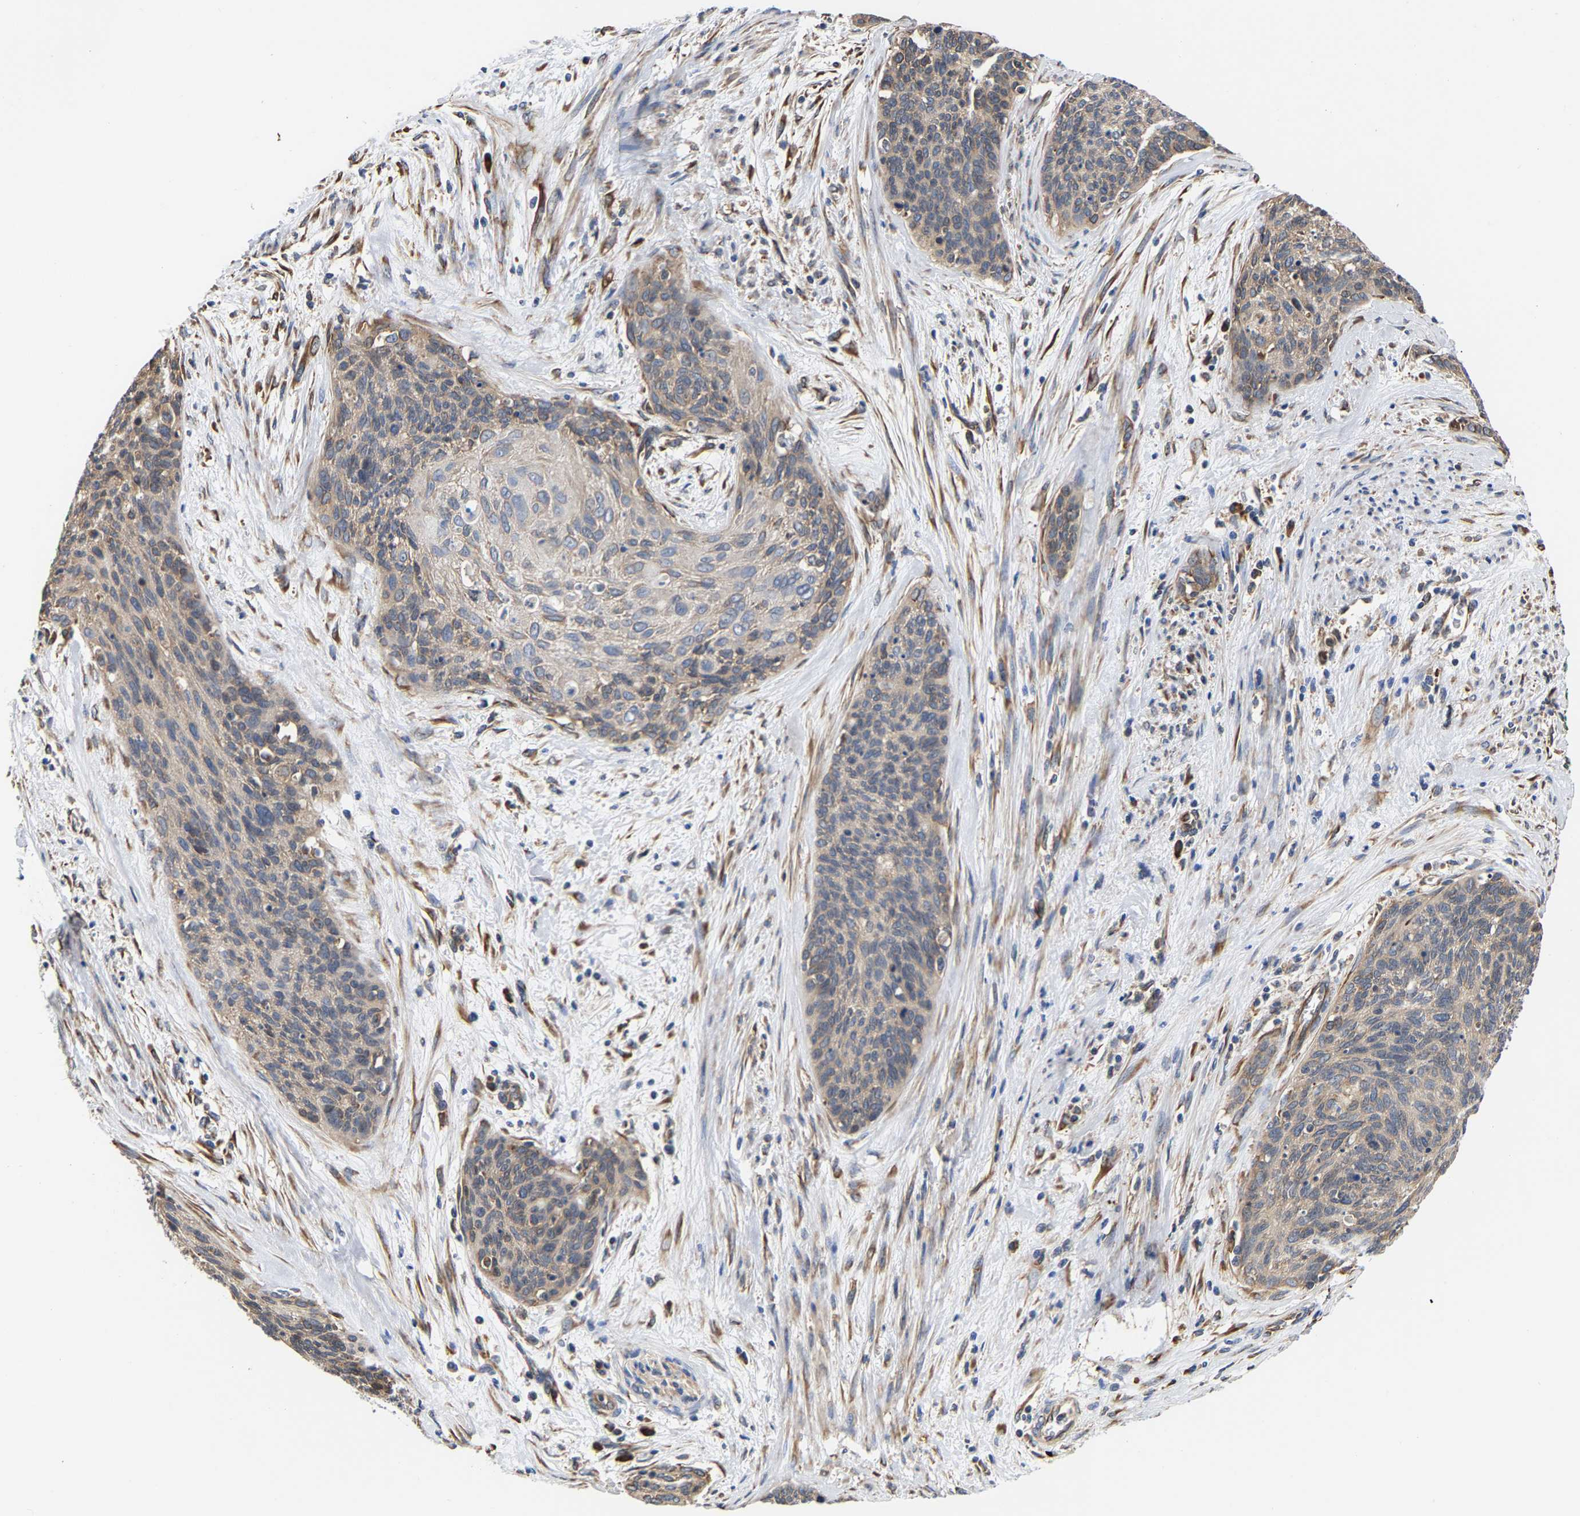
{"staining": {"intensity": "weak", "quantity": "<25%", "location": "cytoplasmic/membranous"}, "tissue": "cervical cancer", "cell_type": "Tumor cells", "image_type": "cancer", "snomed": [{"axis": "morphology", "description": "Squamous cell carcinoma, NOS"}, {"axis": "topography", "description": "Cervix"}], "caption": "This is an immunohistochemistry (IHC) histopathology image of squamous cell carcinoma (cervical). There is no staining in tumor cells.", "gene": "ARAP1", "patient": {"sex": "female", "age": 55}}